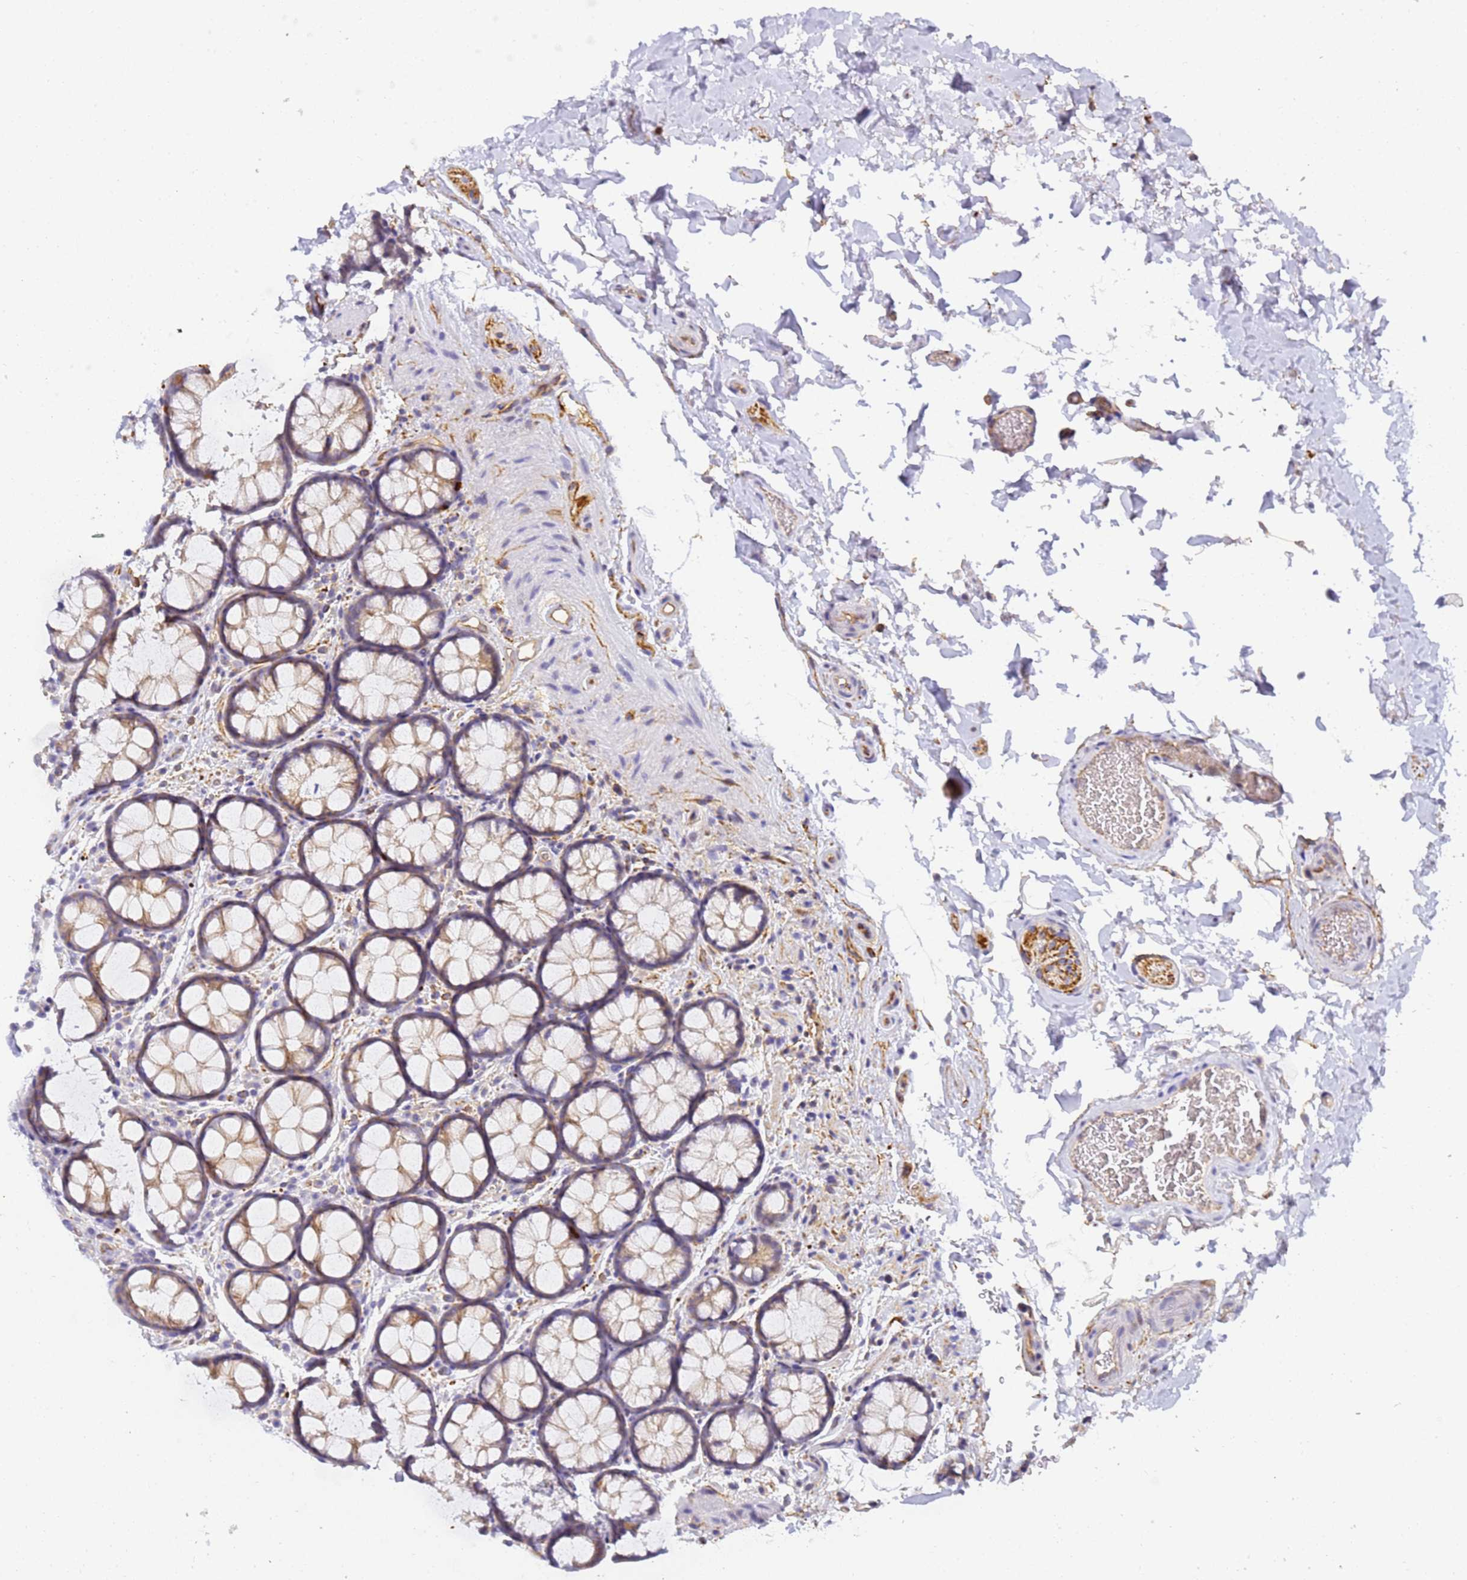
{"staining": {"intensity": "weak", "quantity": "25%-75%", "location": "cytoplasmic/membranous"}, "tissue": "colon", "cell_type": "Endothelial cells", "image_type": "normal", "snomed": [{"axis": "morphology", "description": "Normal tissue, NOS"}, {"axis": "topography", "description": "Colon"}], "caption": "A low amount of weak cytoplasmic/membranous expression is appreciated in approximately 25%-75% of endothelial cells in unremarkable colon.", "gene": "GON4L", "patient": {"sex": "female", "age": 82}}